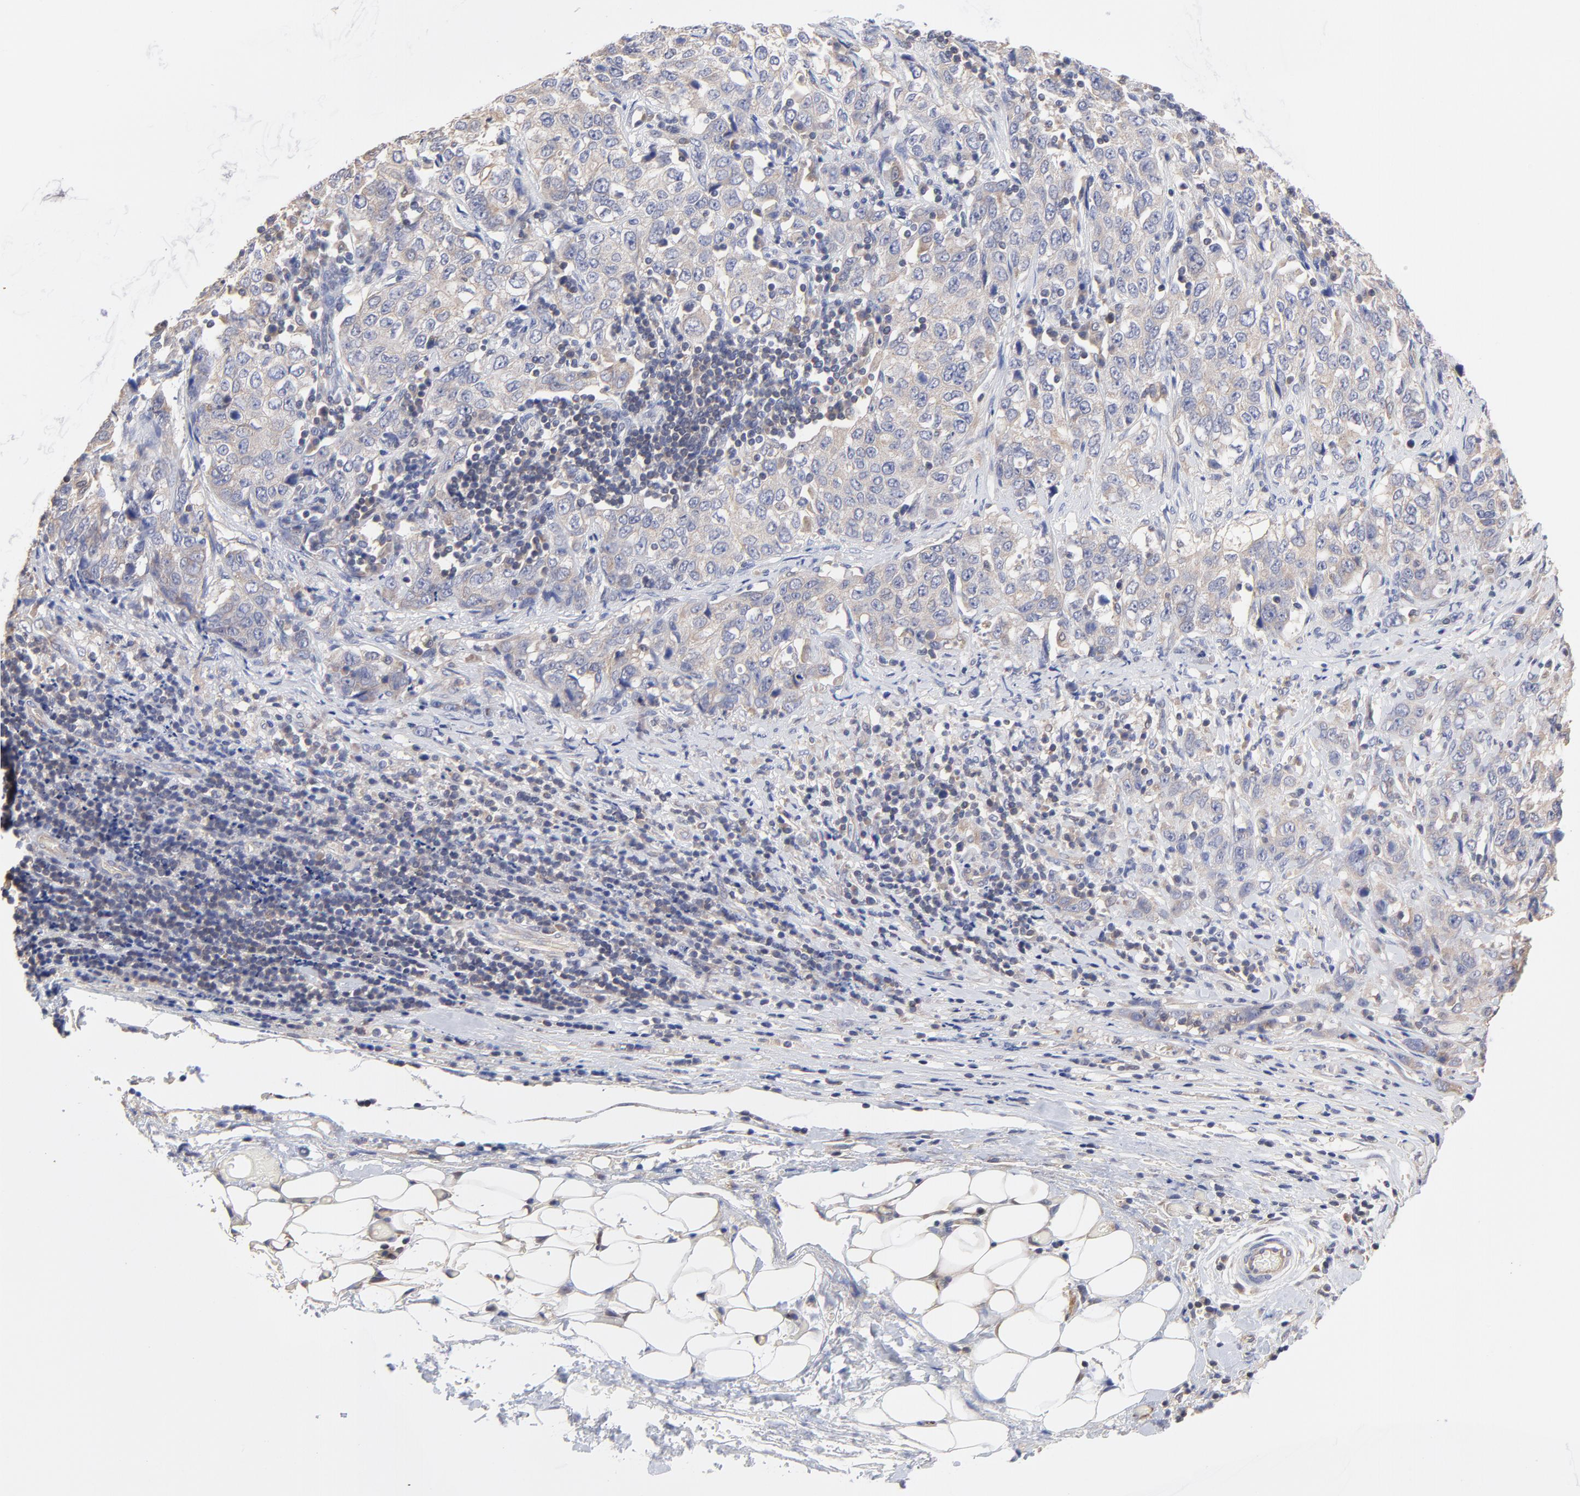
{"staining": {"intensity": "weak", "quantity": ">75%", "location": "cytoplasmic/membranous"}, "tissue": "stomach cancer", "cell_type": "Tumor cells", "image_type": "cancer", "snomed": [{"axis": "morphology", "description": "Adenocarcinoma, NOS"}, {"axis": "topography", "description": "Stomach"}], "caption": "IHC image of human stomach adenocarcinoma stained for a protein (brown), which reveals low levels of weak cytoplasmic/membranous positivity in approximately >75% of tumor cells.", "gene": "PCMT1", "patient": {"sex": "male", "age": 48}}